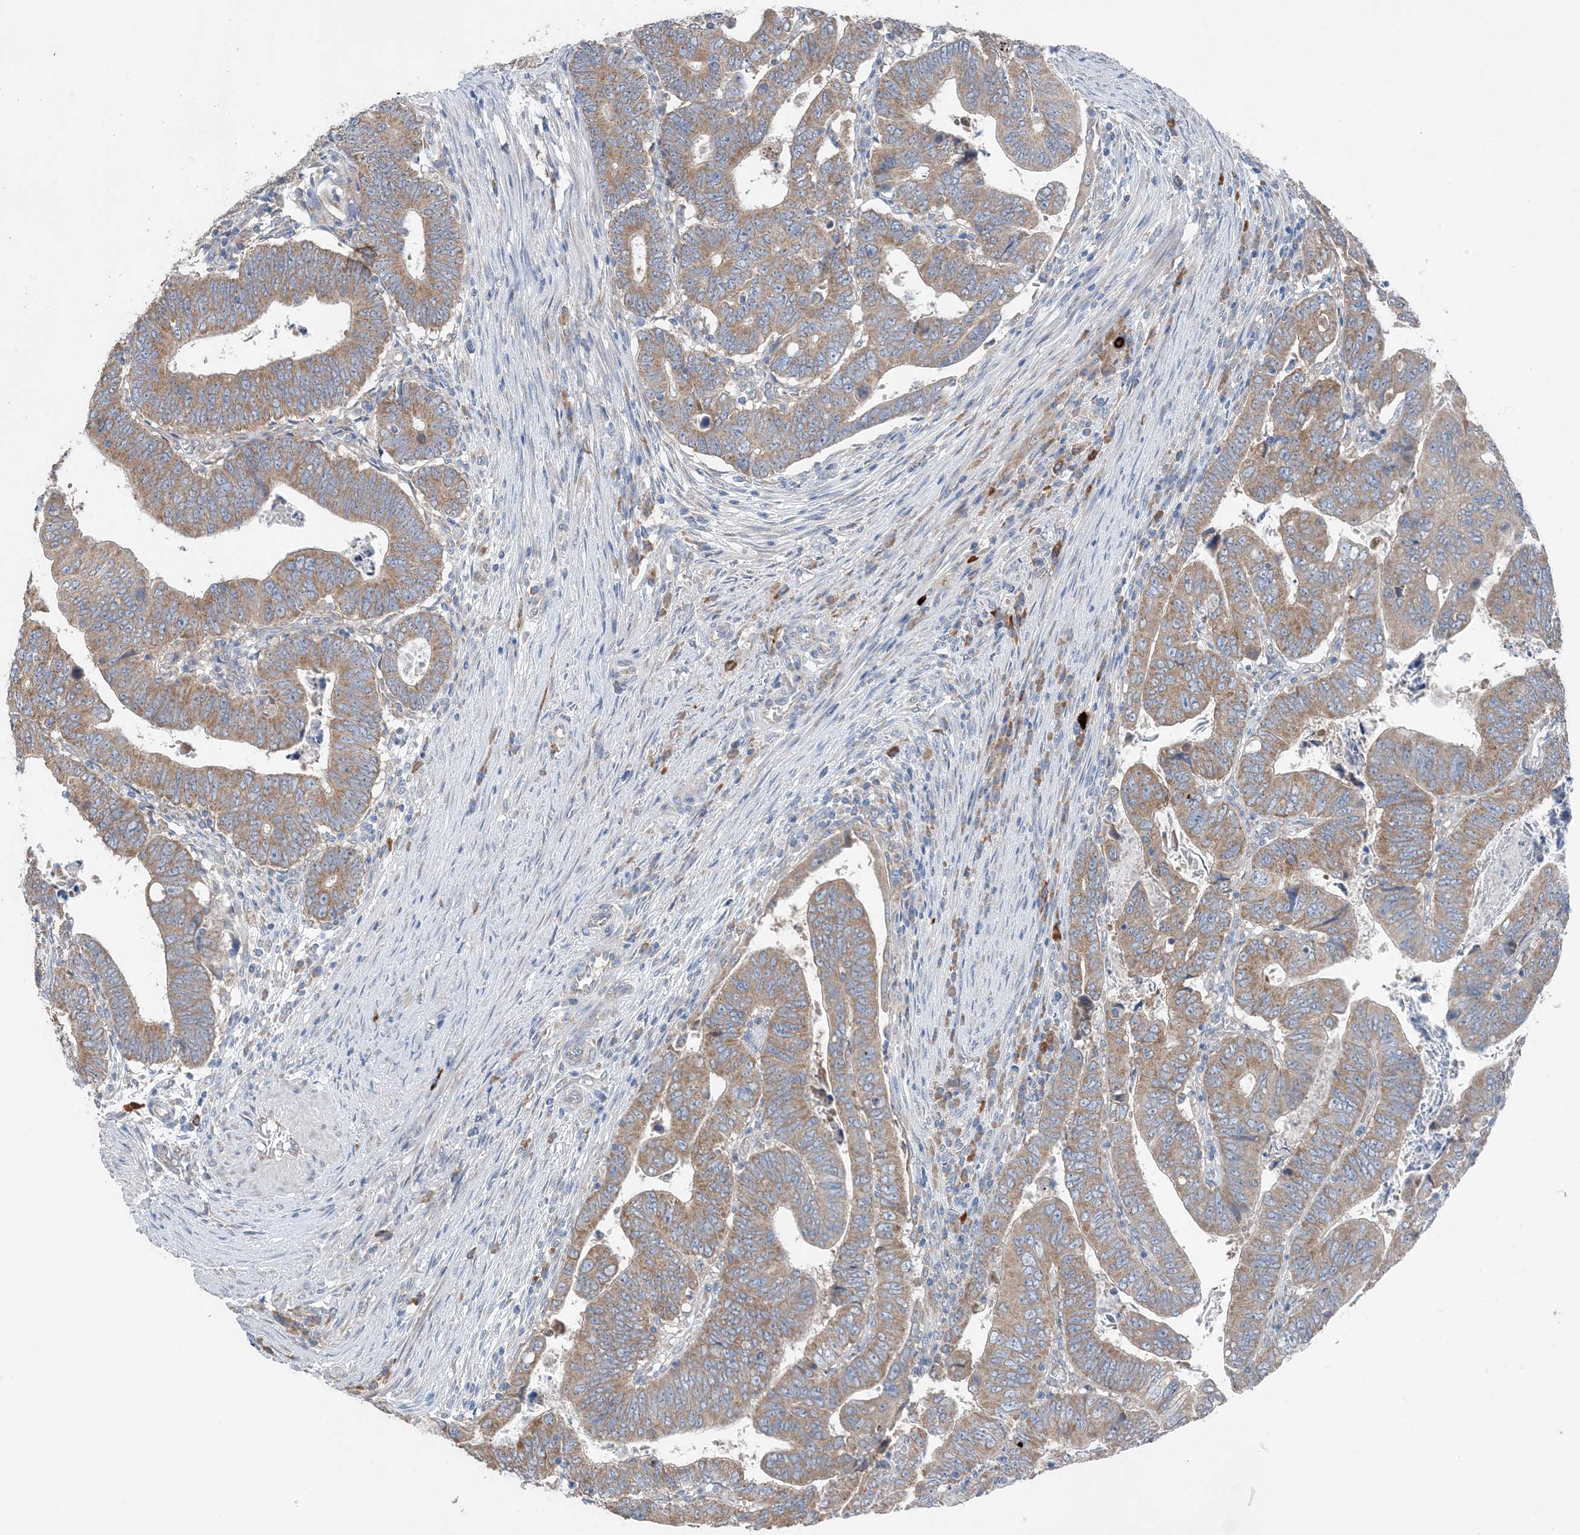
{"staining": {"intensity": "moderate", "quantity": ">75%", "location": "cytoplasmic/membranous"}, "tissue": "colorectal cancer", "cell_type": "Tumor cells", "image_type": "cancer", "snomed": [{"axis": "morphology", "description": "Normal tissue, NOS"}, {"axis": "morphology", "description": "Adenocarcinoma, NOS"}, {"axis": "topography", "description": "Rectum"}], "caption": "Immunohistochemical staining of adenocarcinoma (colorectal) exhibits medium levels of moderate cytoplasmic/membranous protein positivity in about >75% of tumor cells.", "gene": "DHX30", "patient": {"sex": "female", "age": 65}}